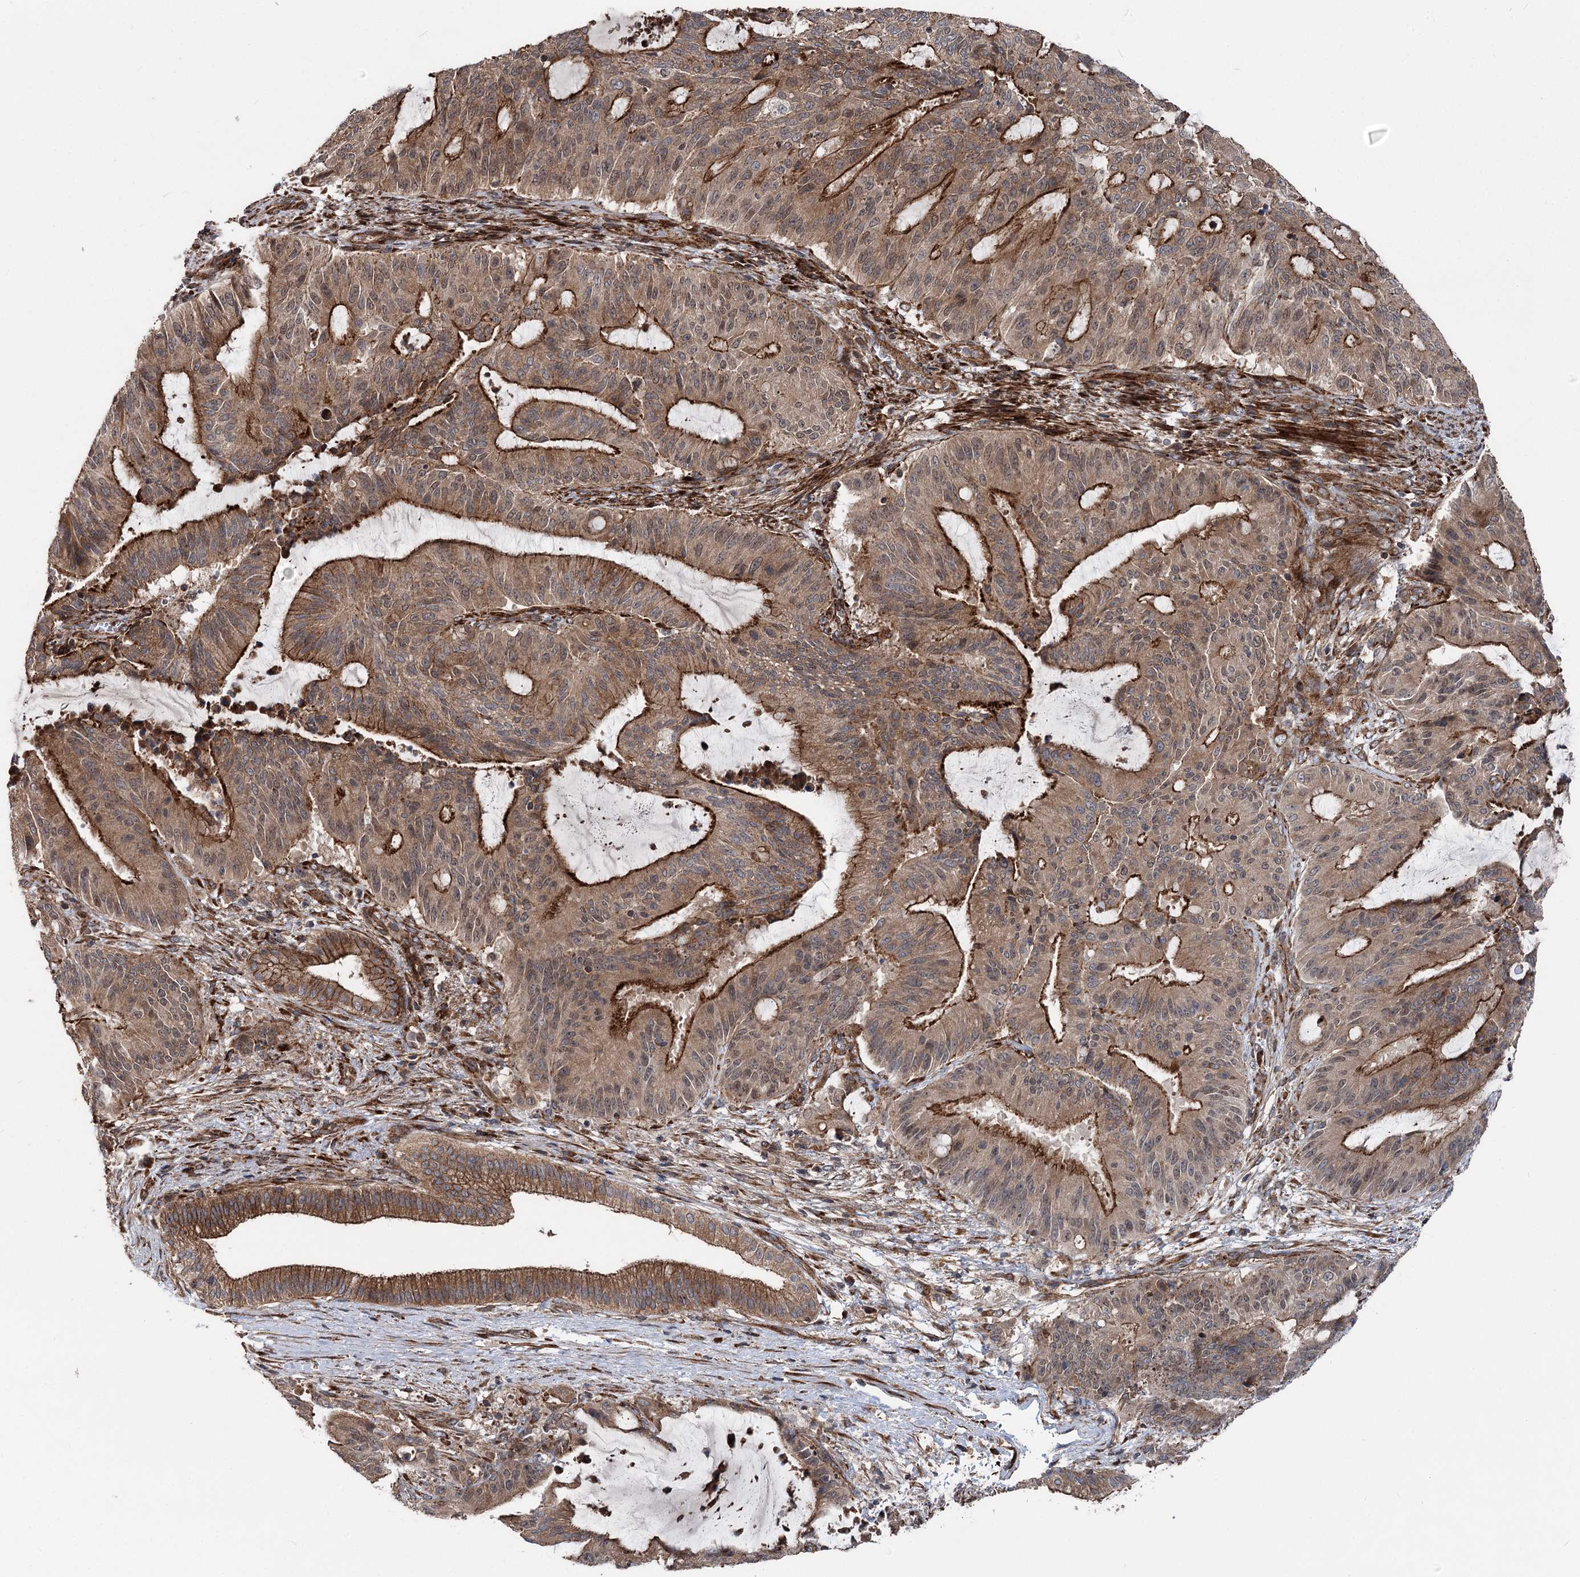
{"staining": {"intensity": "strong", "quantity": ">75%", "location": "cytoplasmic/membranous"}, "tissue": "liver cancer", "cell_type": "Tumor cells", "image_type": "cancer", "snomed": [{"axis": "morphology", "description": "Normal tissue, NOS"}, {"axis": "morphology", "description": "Cholangiocarcinoma"}, {"axis": "topography", "description": "Liver"}, {"axis": "topography", "description": "Peripheral nerve tissue"}], "caption": "This is an image of immunohistochemistry staining of cholangiocarcinoma (liver), which shows strong positivity in the cytoplasmic/membranous of tumor cells.", "gene": "ITFG2", "patient": {"sex": "female", "age": 73}}